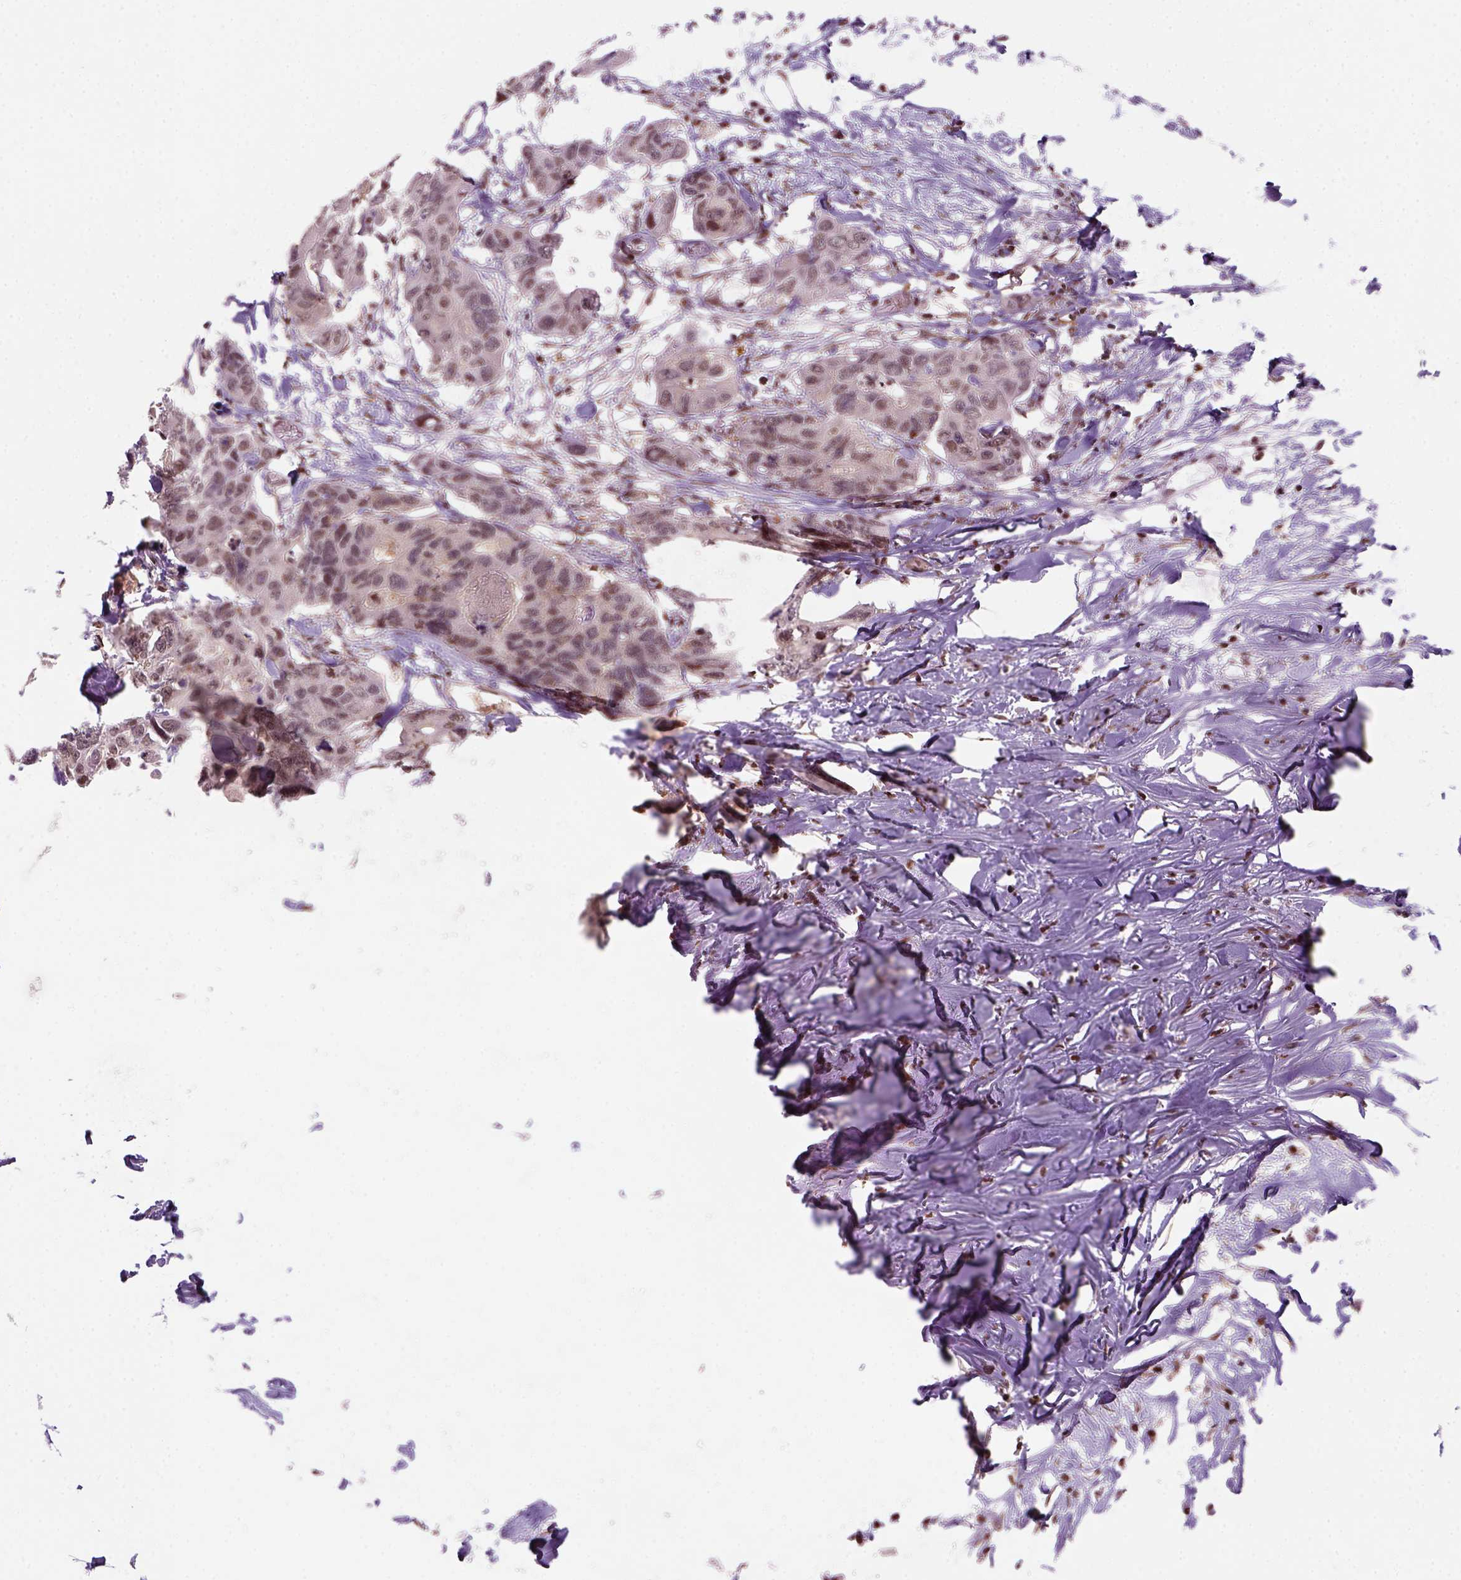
{"staining": {"intensity": "weak", "quantity": ">75%", "location": "nuclear"}, "tissue": "colorectal cancer", "cell_type": "Tumor cells", "image_type": "cancer", "snomed": [{"axis": "morphology", "description": "Adenocarcinoma, NOS"}, {"axis": "topography", "description": "Rectum"}], "caption": "Immunohistochemistry (IHC) of colorectal cancer reveals low levels of weak nuclear expression in about >75% of tumor cells.", "gene": "GOT1", "patient": {"sex": "male", "age": 57}}